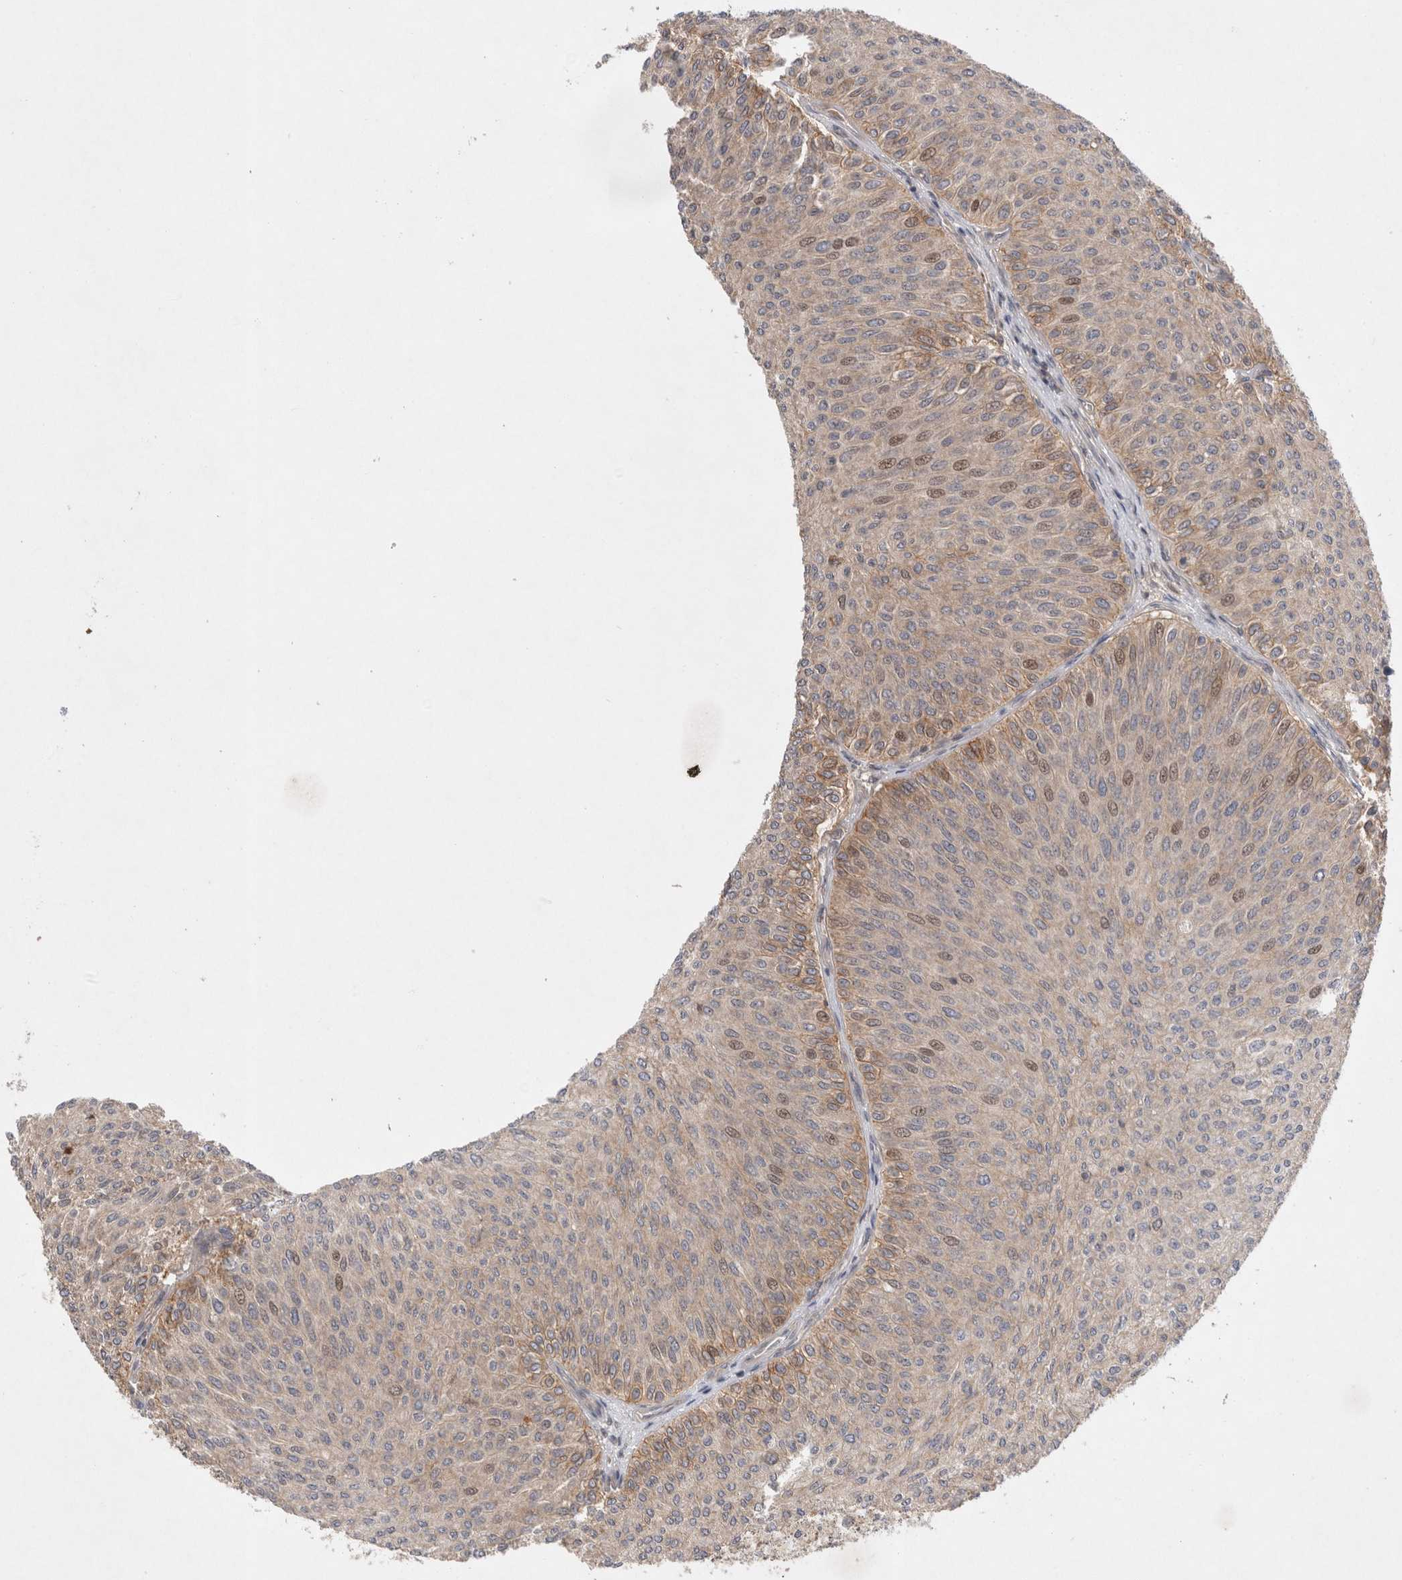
{"staining": {"intensity": "moderate", "quantity": "<25%", "location": "cytoplasmic/membranous,nuclear"}, "tissue": "urothelial cancer", "cell_type": "Tumor cells", "image_type": "cancer", "snomed": [{"axis": "morphology", "description": "Urothelial carcinoma, Low grade"}, {"axis": "topography", "description": "Urinary bladder"}], "caption": "Tumor cells display moderate cytoplasmic/membranous and nuclear expression in about <25% of cells in urothelial carcinoma (low-grade).", "gene": "HTT", "patient": {"sex": "male", "age": 78}}